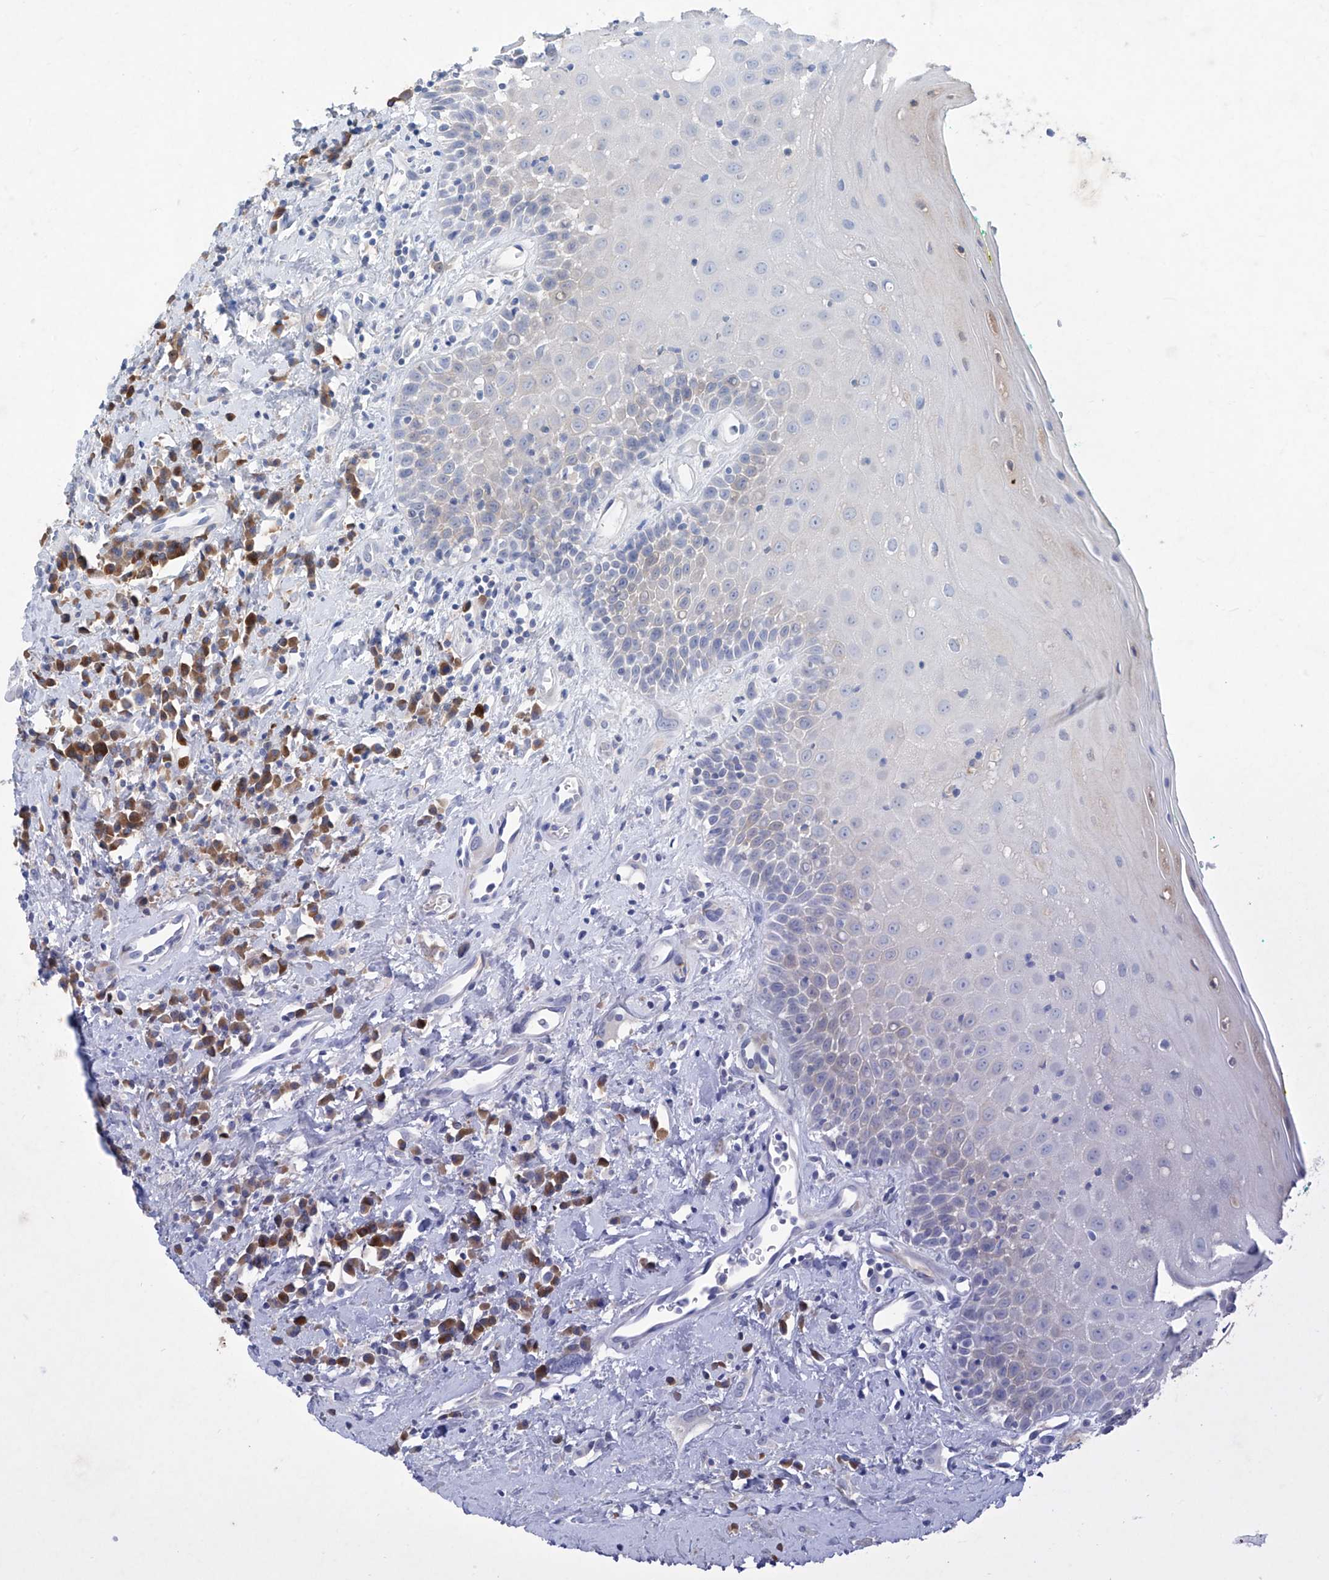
{"staining": {"intensity": "negative", "quantity": "none", "location": "none"}, "tissue": "oral mucosa", "cell_type": "Squamous epithelial cells", "image_type": "normal", "snomed": [{"axis": "morphology", "description": "Normal tissue, NOS"}, {"axis": "morphology", "description": "Squamous cell carcinoma, NOS"}, {"axis": "topography", "description": "Oral tissue"}, {"axis": "topography", "description": "Head-Neck"}], "caption": "This is an IHC histopathology image of normal oral mucosa. There is no positivity in squamous epithelial cells.", "gene": "ASNS", "patient": {"sex": "female", "age": 70}}